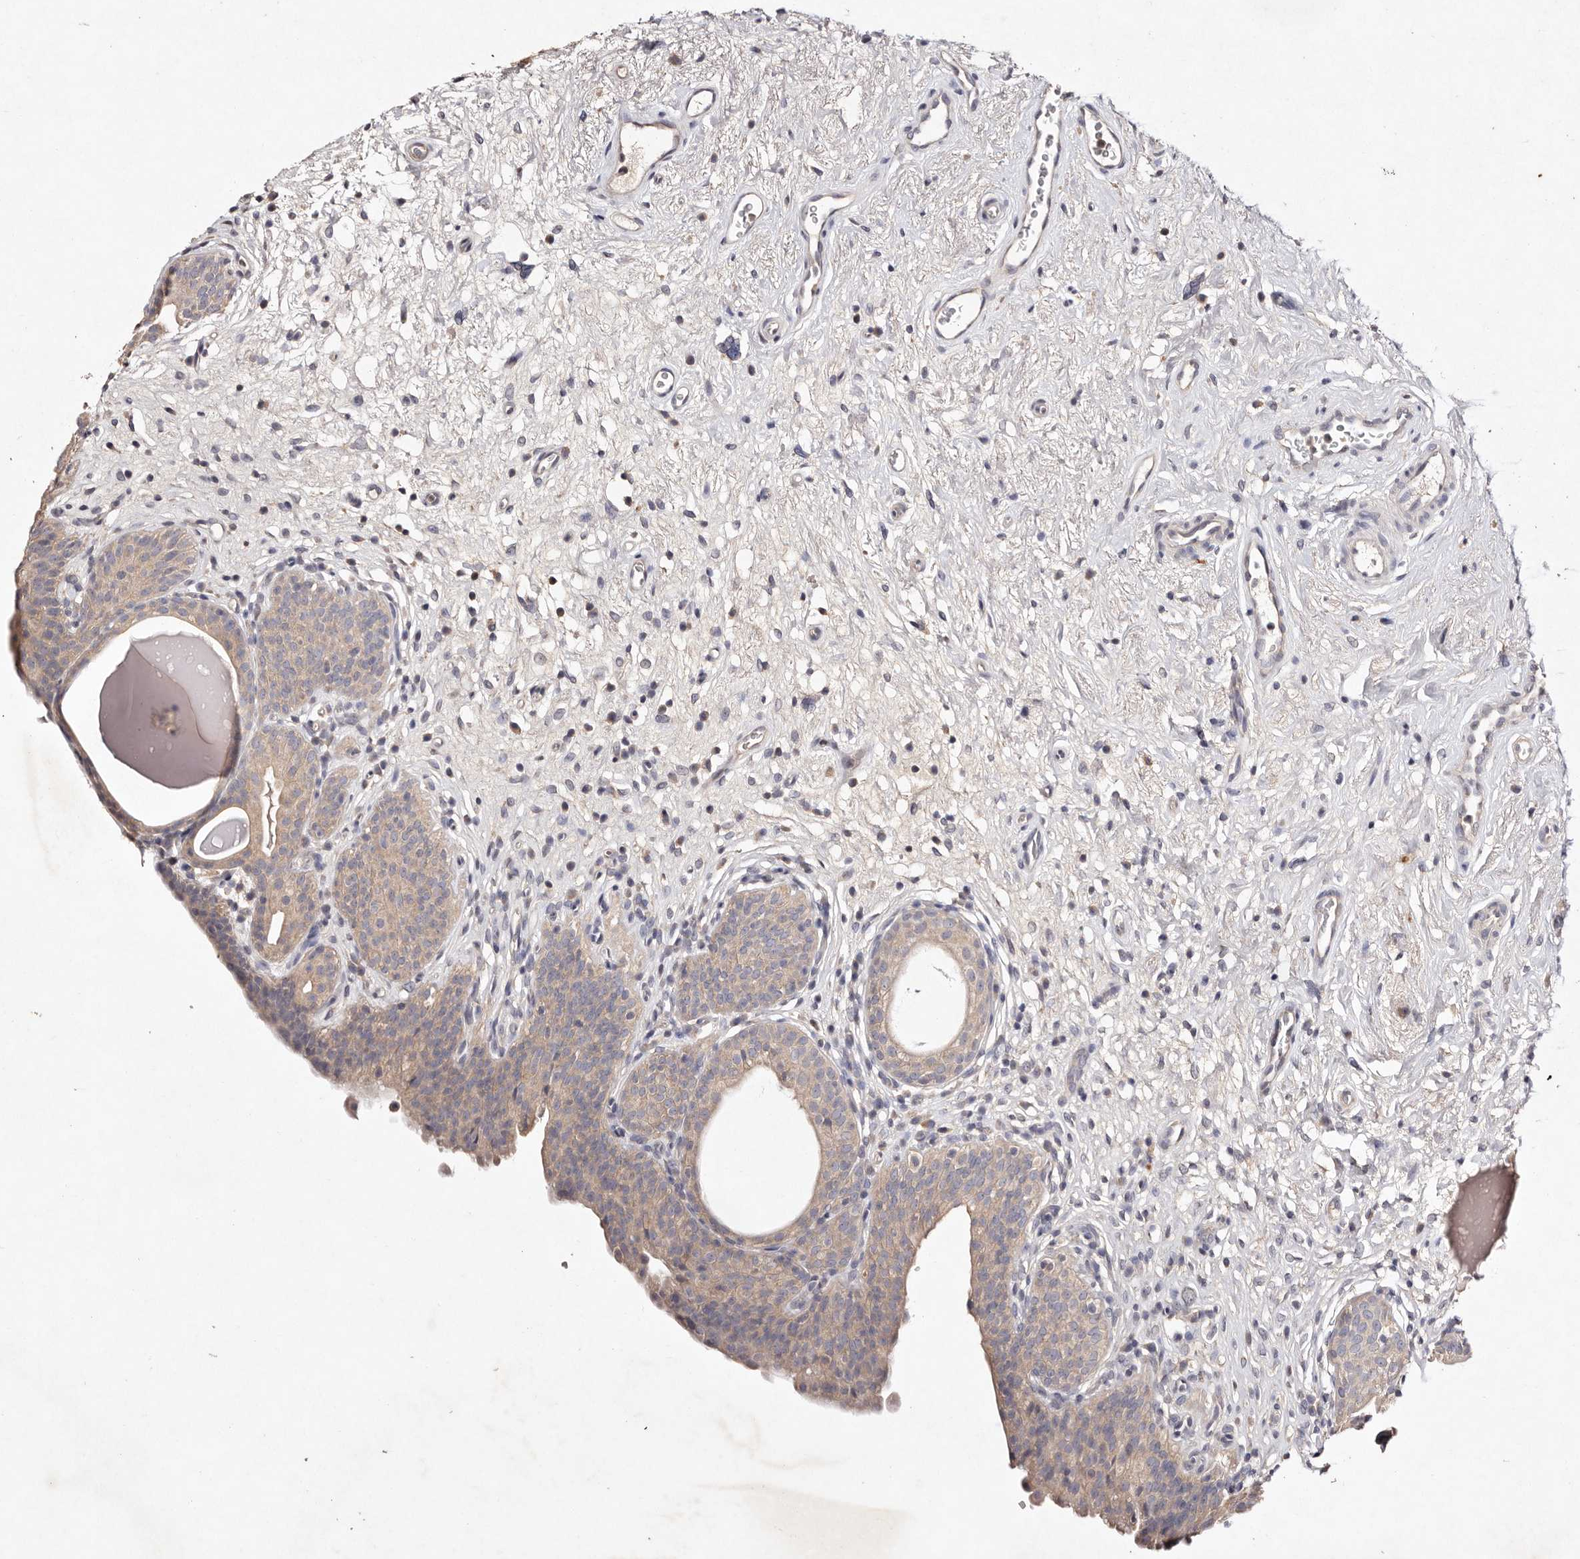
{"staining": {"intensity": "weak", "quantity": ">75%", "location": "cytoplasmic/membranous"}, "tissue": "urinary bladder", "cell_type": "Urothelial cells", "image_type": "normal", "snomed": [{"axis": "morphology", "description": "Normal tissue, NOS"}, {"axis": "topography", "description": "Urinary bladder"}], "caption": "A histopathology image of urinary bladder stained for a protein shows weak cytoplasmic/membranous brown staining in urothelial cells. (DAB (3,3'-diaminobenzidine) IHC, brown staining for protein, blue staining for nuclei).", "gene": "TSC2", "patient": {"sex": "male", "age": 83}}